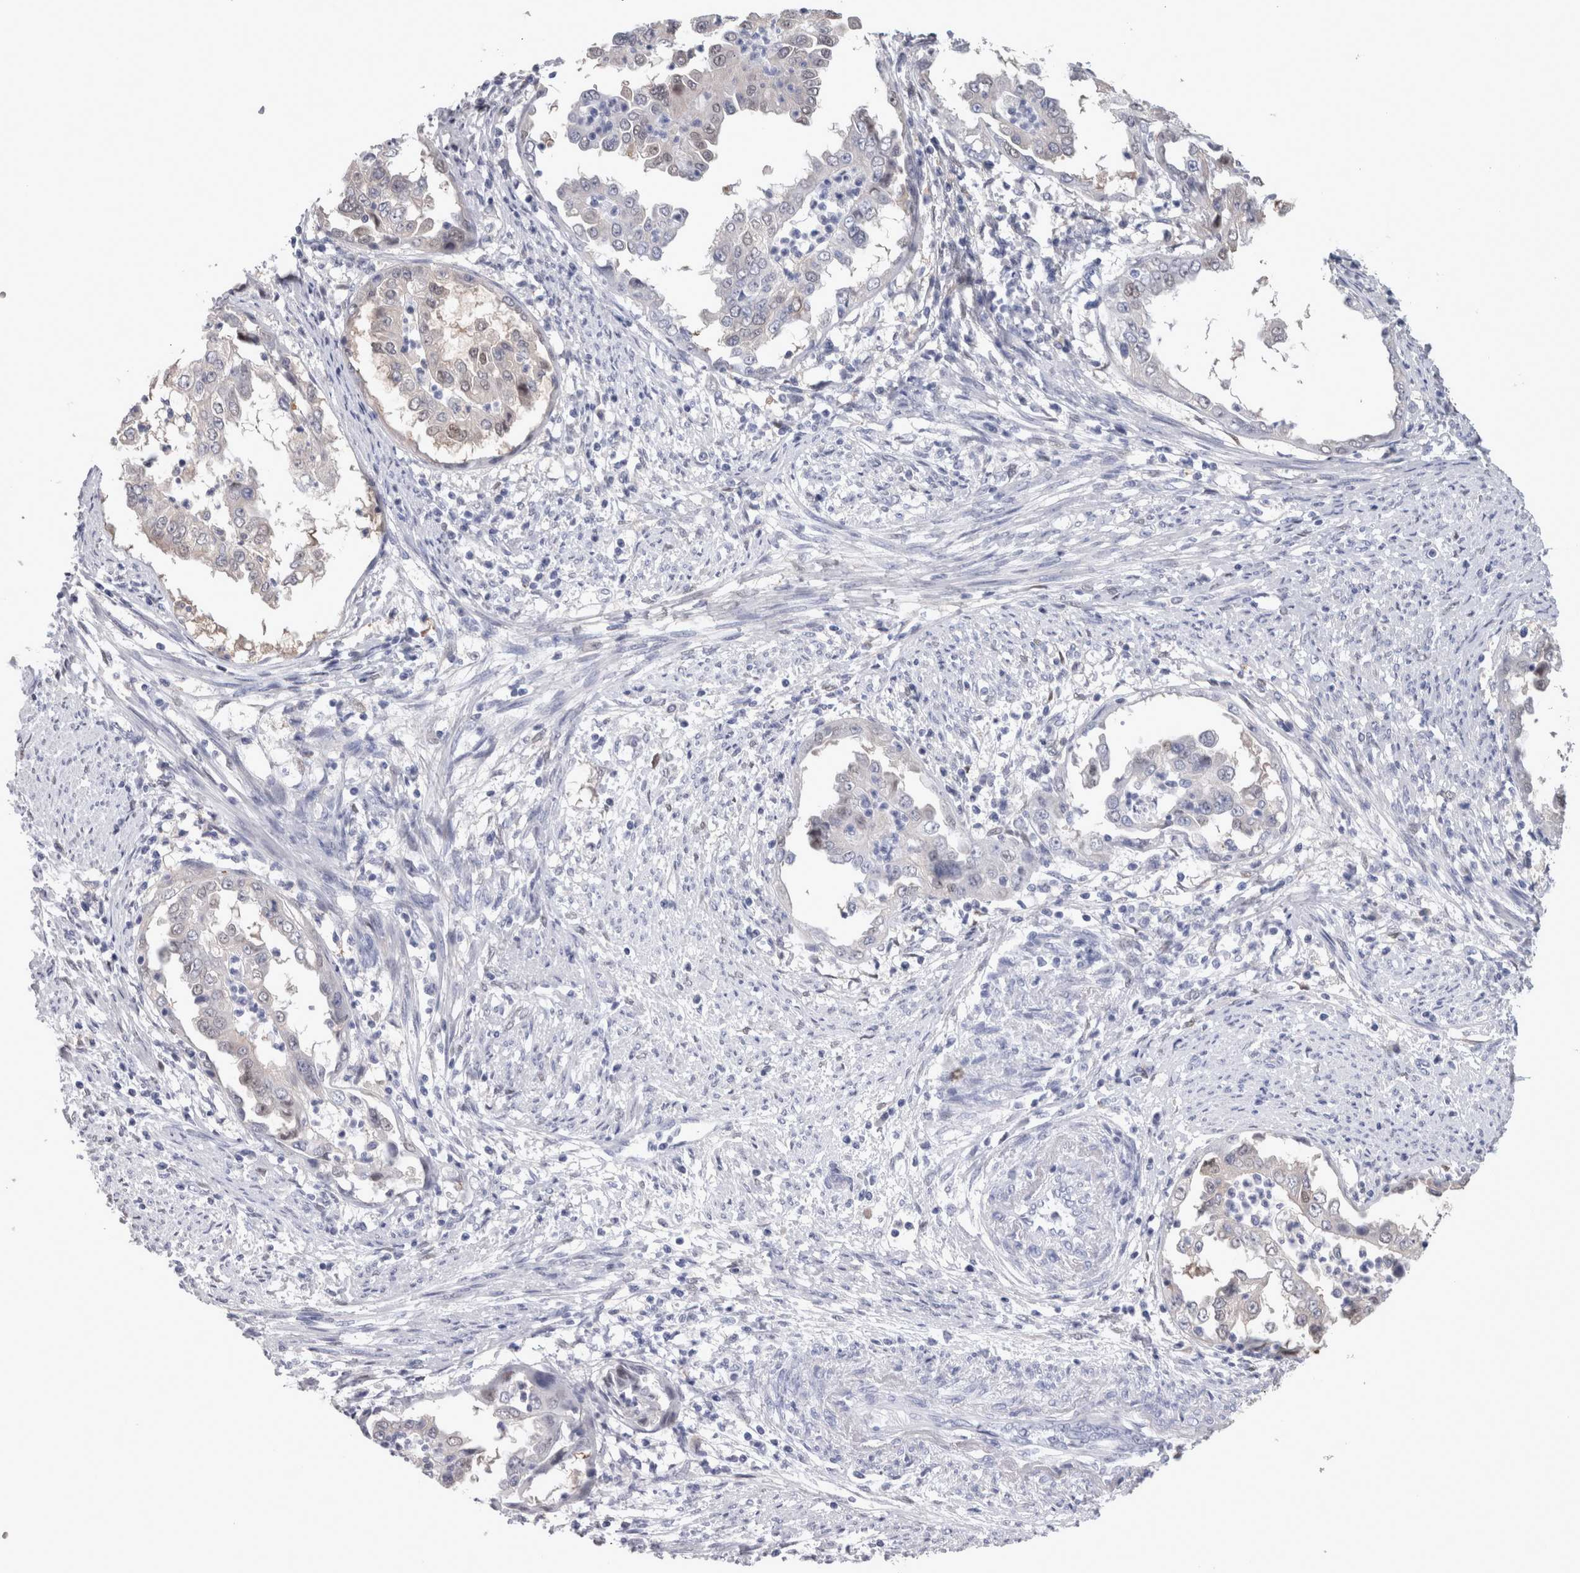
{"staining": {"intensity": "negative", "quantity": "none", "location": "none"}, "tissue": "endometrial cancer", "cell_type": "Tumor cells", "image_type": "cancer", "snomed": [{"axis": "morphology", "description": "Adenocarcinoma, NOS"}, {"axis": "topography", "description": "Endometrium"}], "caption": "Tumor cells are negative for brown protein staining in endometrial adenocarcinoma.", "gene": "CA8", "patient": {"sex": "female", "age": 85}}